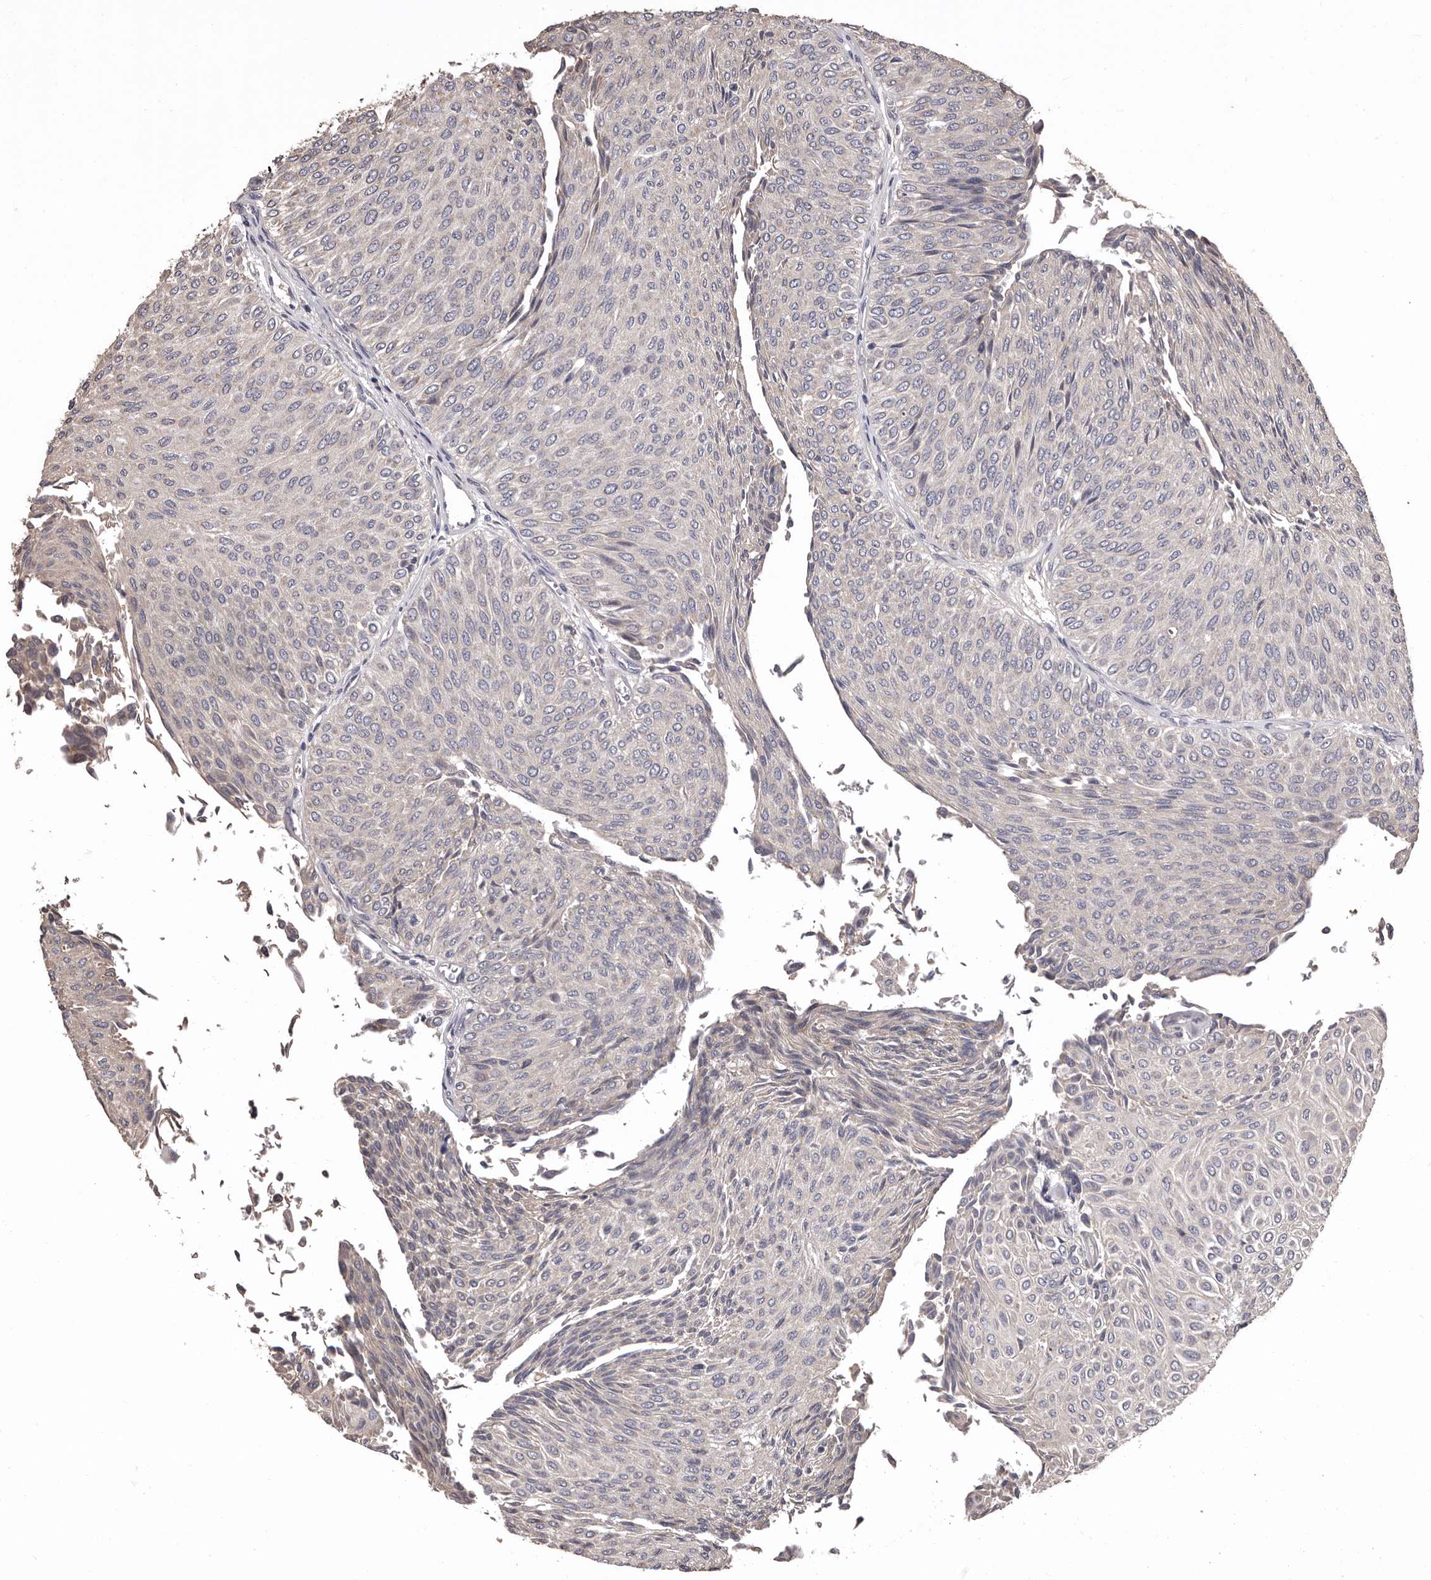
{"staining": {"intensity": "negative", "quantity": "none", "location": "none"}, "tissue": "urothelial cancer", "cell_type": "Tumor cells", "image_type": "cancer", "snomed": [{"axis": "morphology", "description": "Urothelial carcinoma, Low grade"}, {"axis": "topography", "description": "Urinary bladder"}], "caption": "This is a photomicrograph of immunohistochemistry (IHC) staining of urothelial cancer, which shows no expression in tumor cells.", "gene": "ETNK1", "patient": {"sex": "male", "age": 78}}